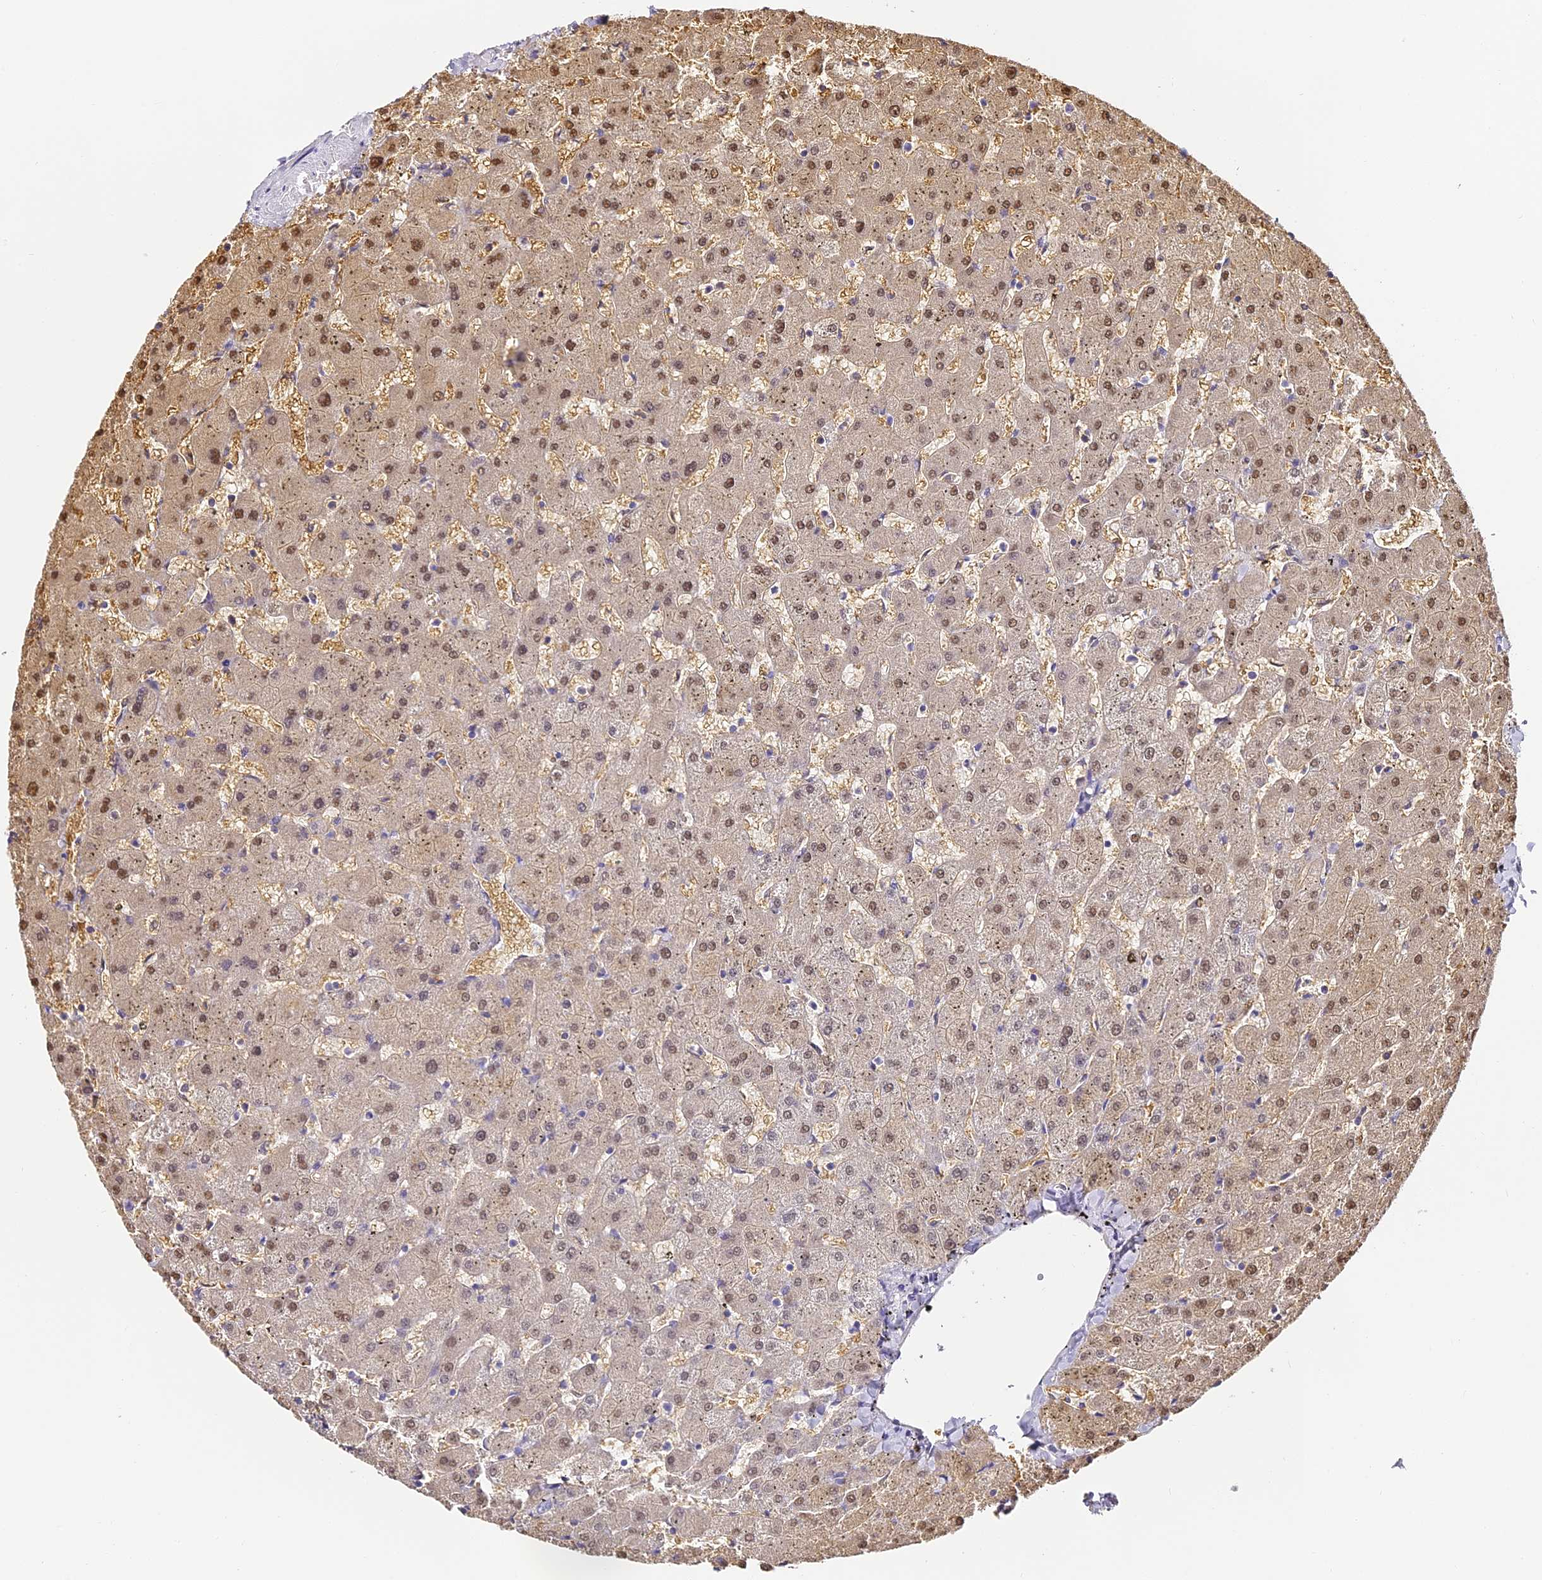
{"staining": {"intensity": "negative", "quantity": "none", "location": "none"}, "tissue": "liver", "cell_type": "Cholangiocytes", "image_type": "normal", "snomed": [{"axis": "morphology", "description": "Normal tissue, NOS"}, {"axis": "topography", "description": "Liver"}], "caption": "Immunohistochemistry (IHC) micrograph of normal liver: liver stained with DAB exhibits no significant protein expression in cholangiocytes. The staining was performed using DAB (3,3'-diaminobenzidine) to visualize the protein expression in brown, while the nuclei were stained in blue with hematoxylin (Magnification: 20x).", "gene": "ABHD14A", "patient": {"sex": "female", "age": 63}}